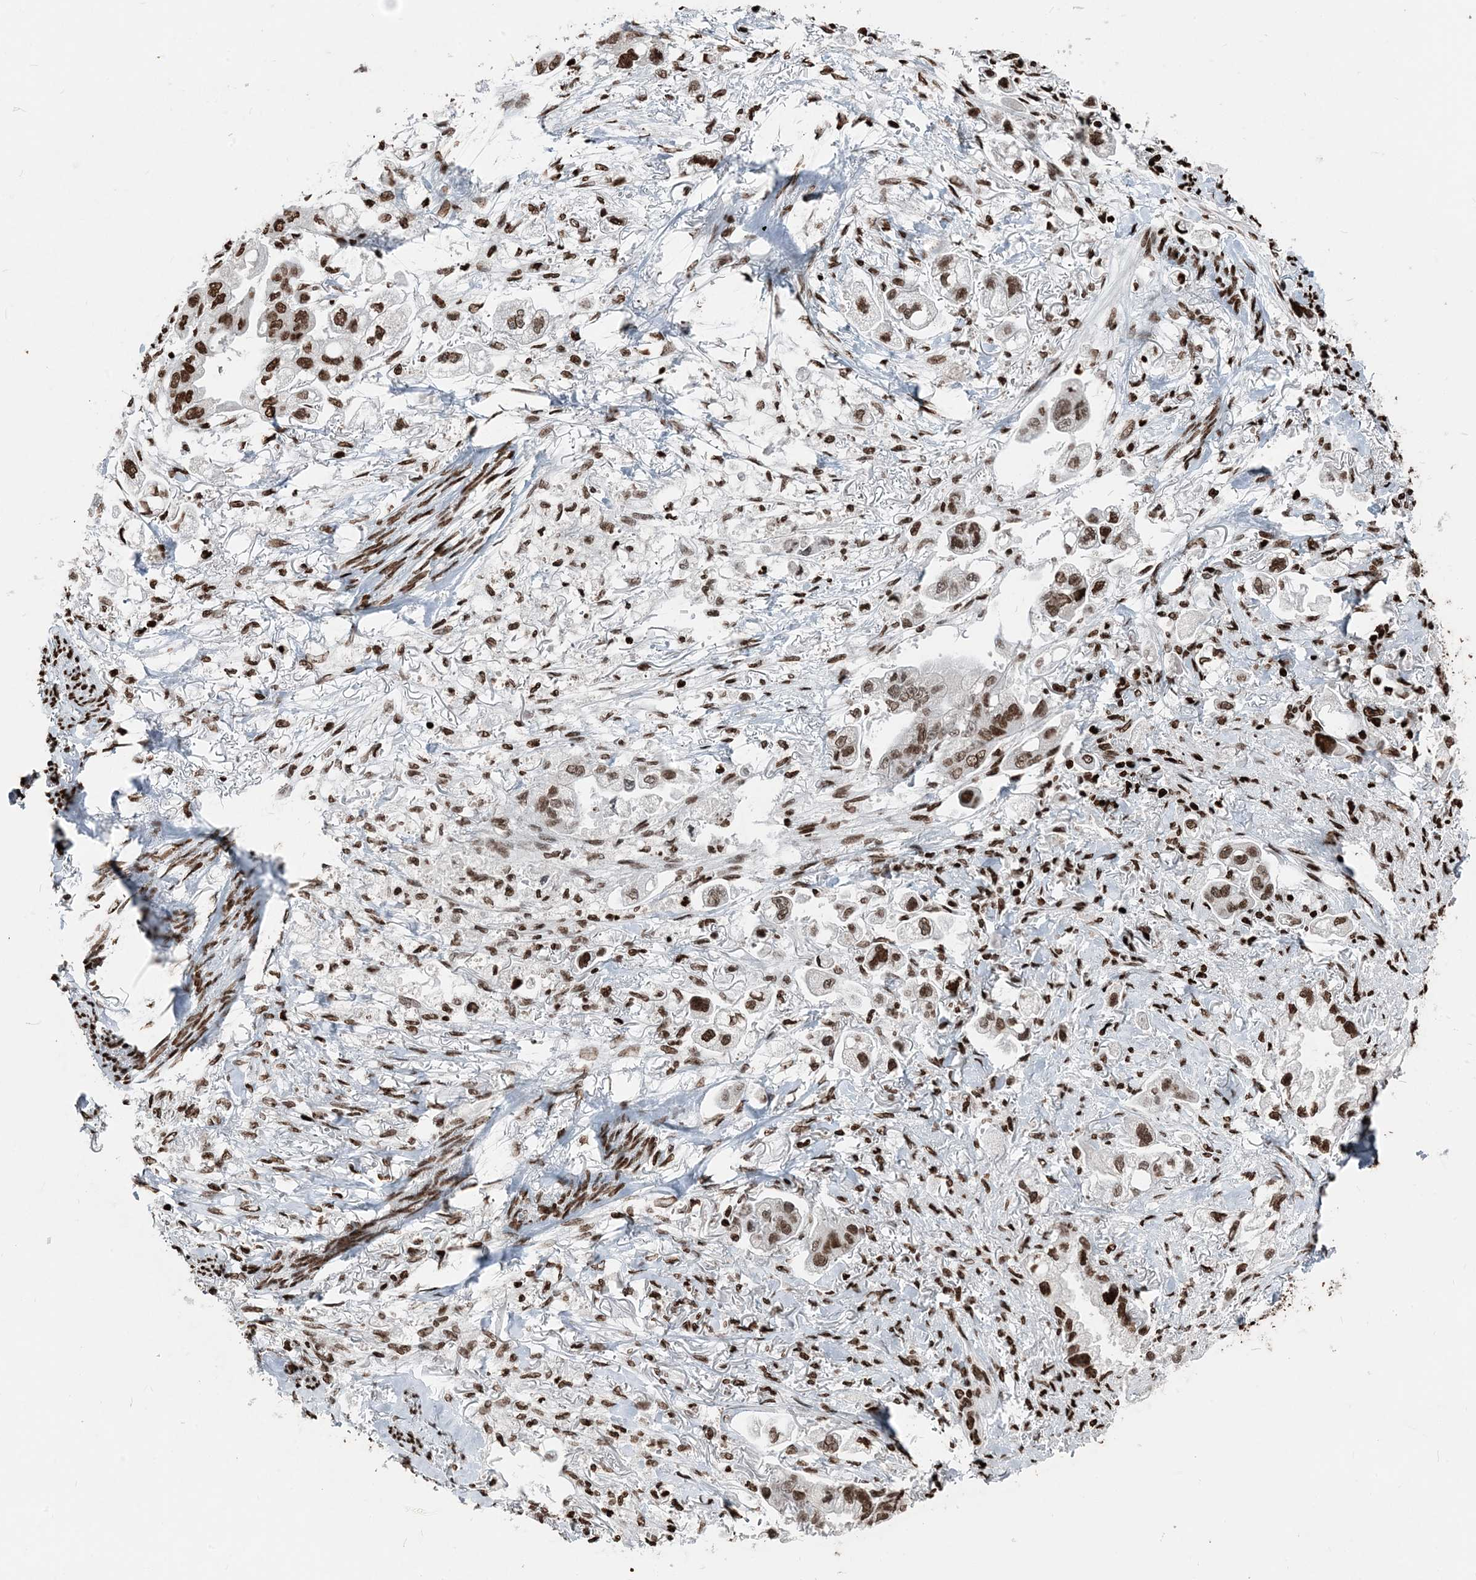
{"staining": {"intensity": "strong", "quantity": ">75%", "location": "nuclear"}, "tissue": "stomach cancer", "cell_type": "Tumor cells", "image_type": "cancer", "snomed": [{"axis": "morphology", "description": "Adenocarcinoma, NOS"}, {"axis": "topography", "description": "Stomach"}], "caption": "There is high levels of strong nuclear staining in tumor cells of adenocarcinoma (stomach), as demonstrated by immunohistochemical staining (brown color).", "gene": "H3-3B", "patient": {"sex": "male", "age": 62}}